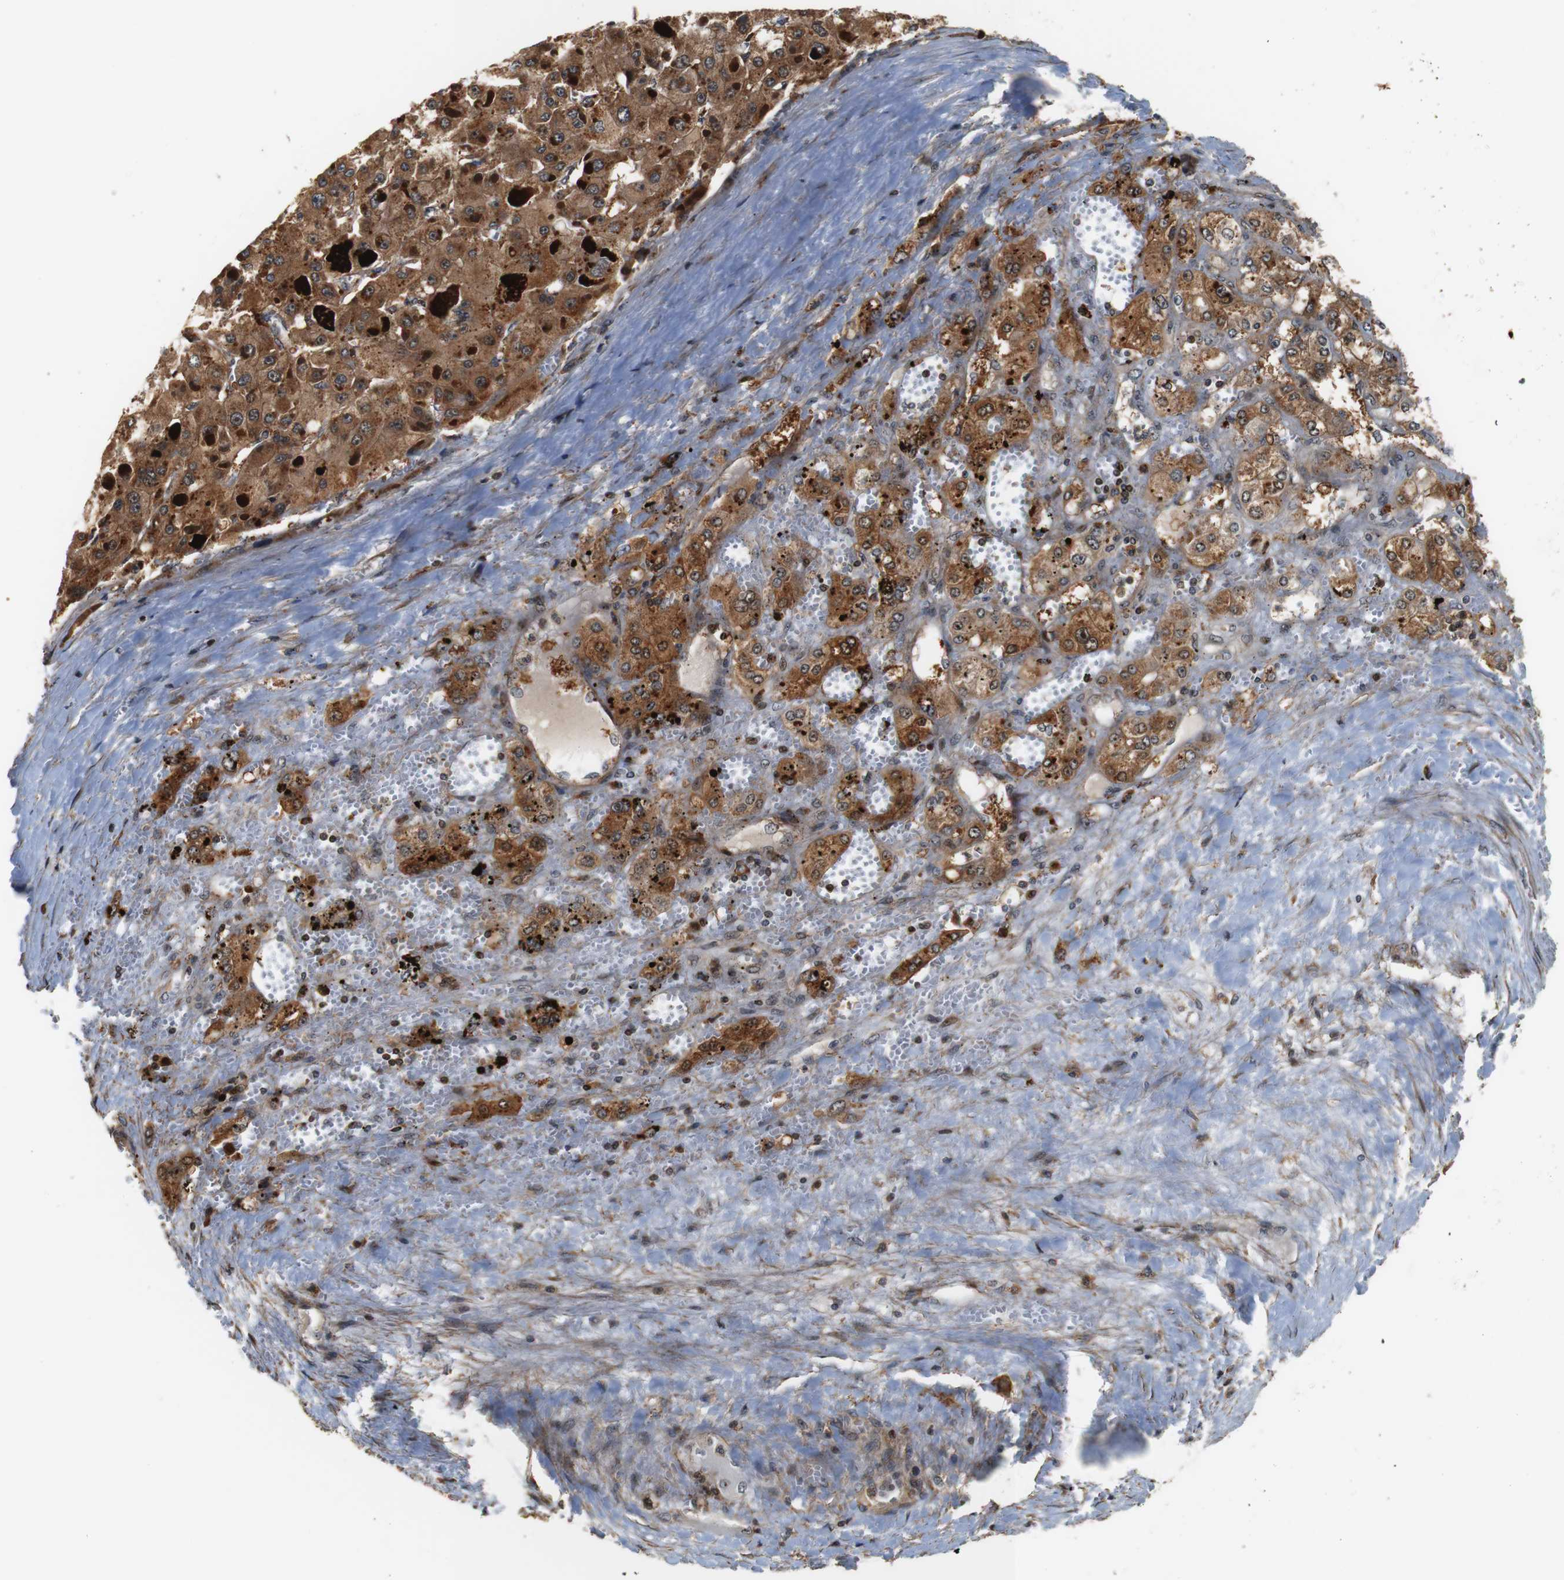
{"staining": {"intensity": "moderate", "quantity": ">75%", "location": "cytoplasmic/membranous"}, "tissue": "liver cancer", "cell_type": "Tumor cells", "image_type": "cancer", "snomed": [{"axis": "morphology", "description": "Carcinoma, Hepatocellular, NOS"}, {"axis": "topography", "description": "Liver"}], "caption": "Liver cancer (hepatocellular carcinoma) tissue displays moderate cytoplasmic/membranous expression in approximately >75% of tumor cells, visualized by immunohistochemistry. (DAB (3,3'-diaminobenzidine) IHC with brightfield microscopy, high magnification).", "gene": "LRP4", "patient": {"sex": "female", "age": 73}}